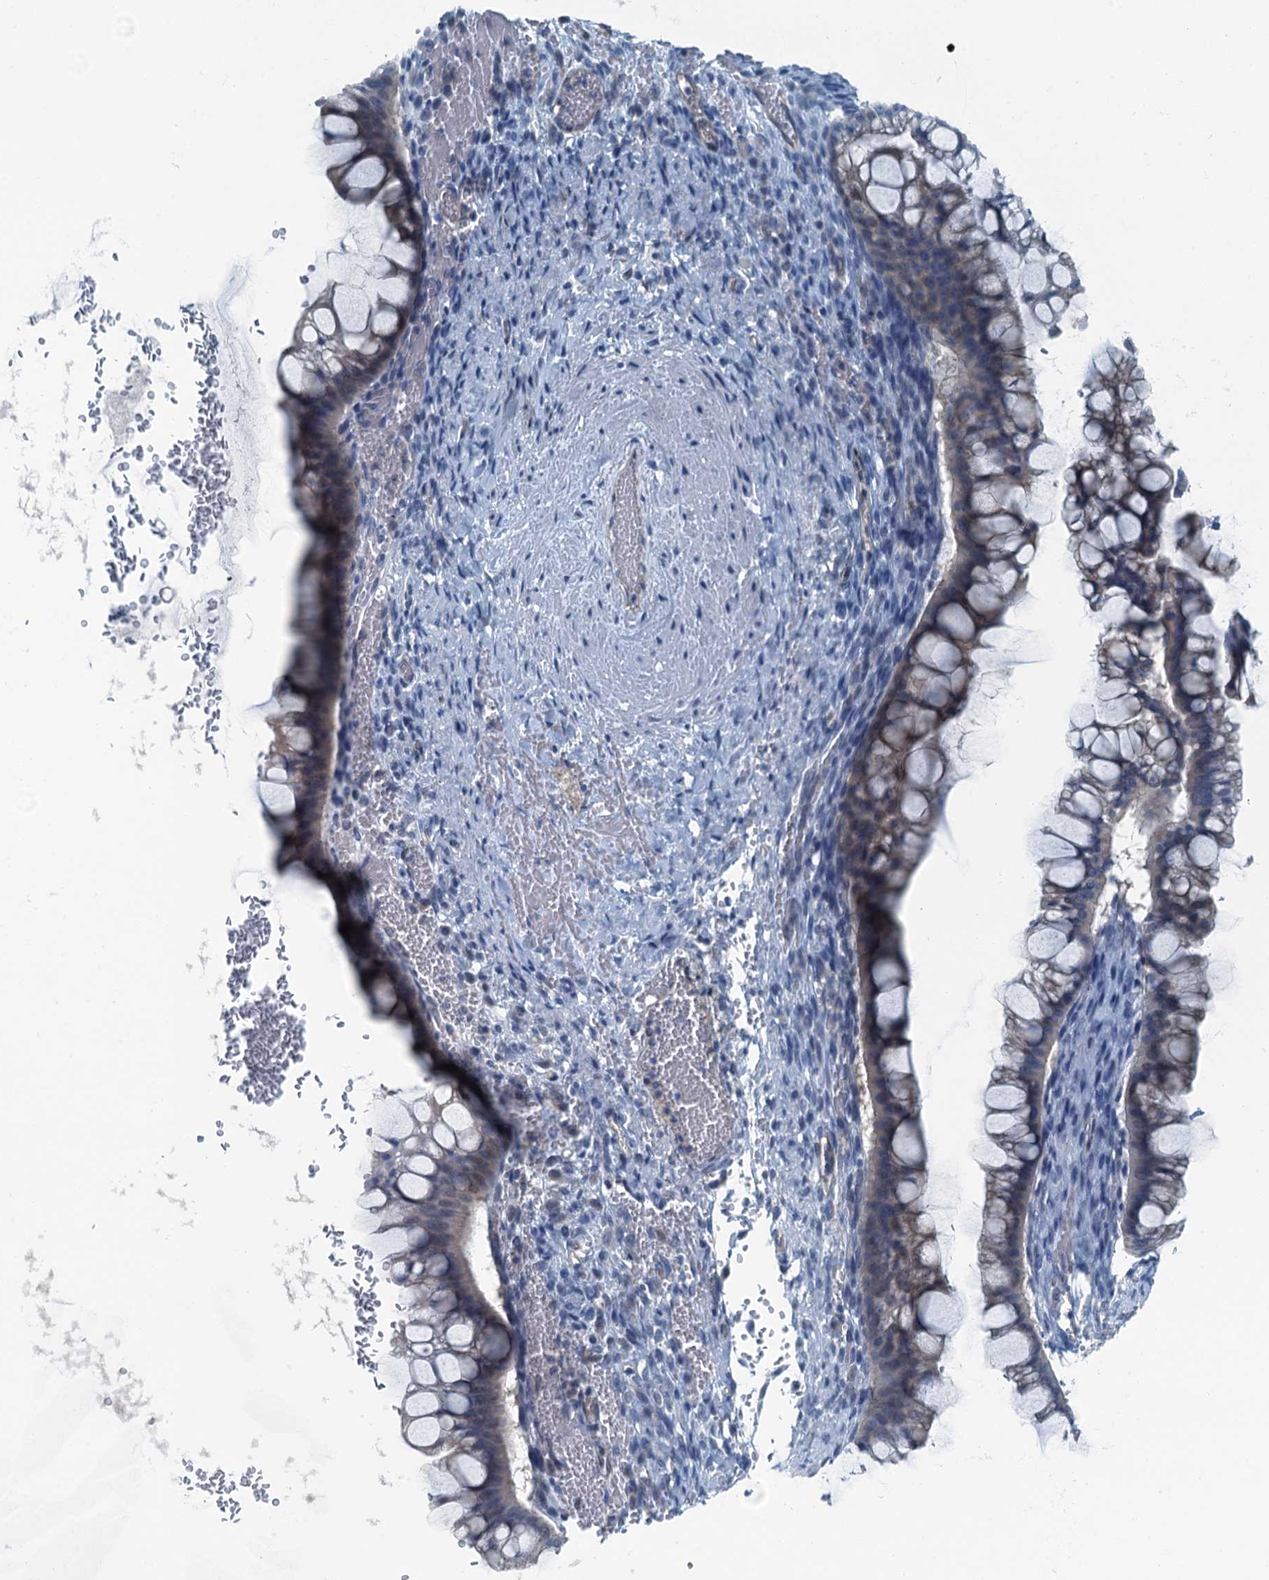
{"staining": {"intensity": "negative", "quantity": "none", "location": "none"}, "tissue": "ovarian cancer", "cell_type": "Tumor cells", "image_type": "cancer", "snomed": [{"axis": "morphology", "description": "Cystadenocarcinoma, mucinous, NOS"}, {"axis": "topography", "description": "Ovary"}], "caption": "Tumor cells show no significant protein staining in ovarian cancer.", "gene": "GFOD2", "patient": {"sex": "female", "age": 73}}